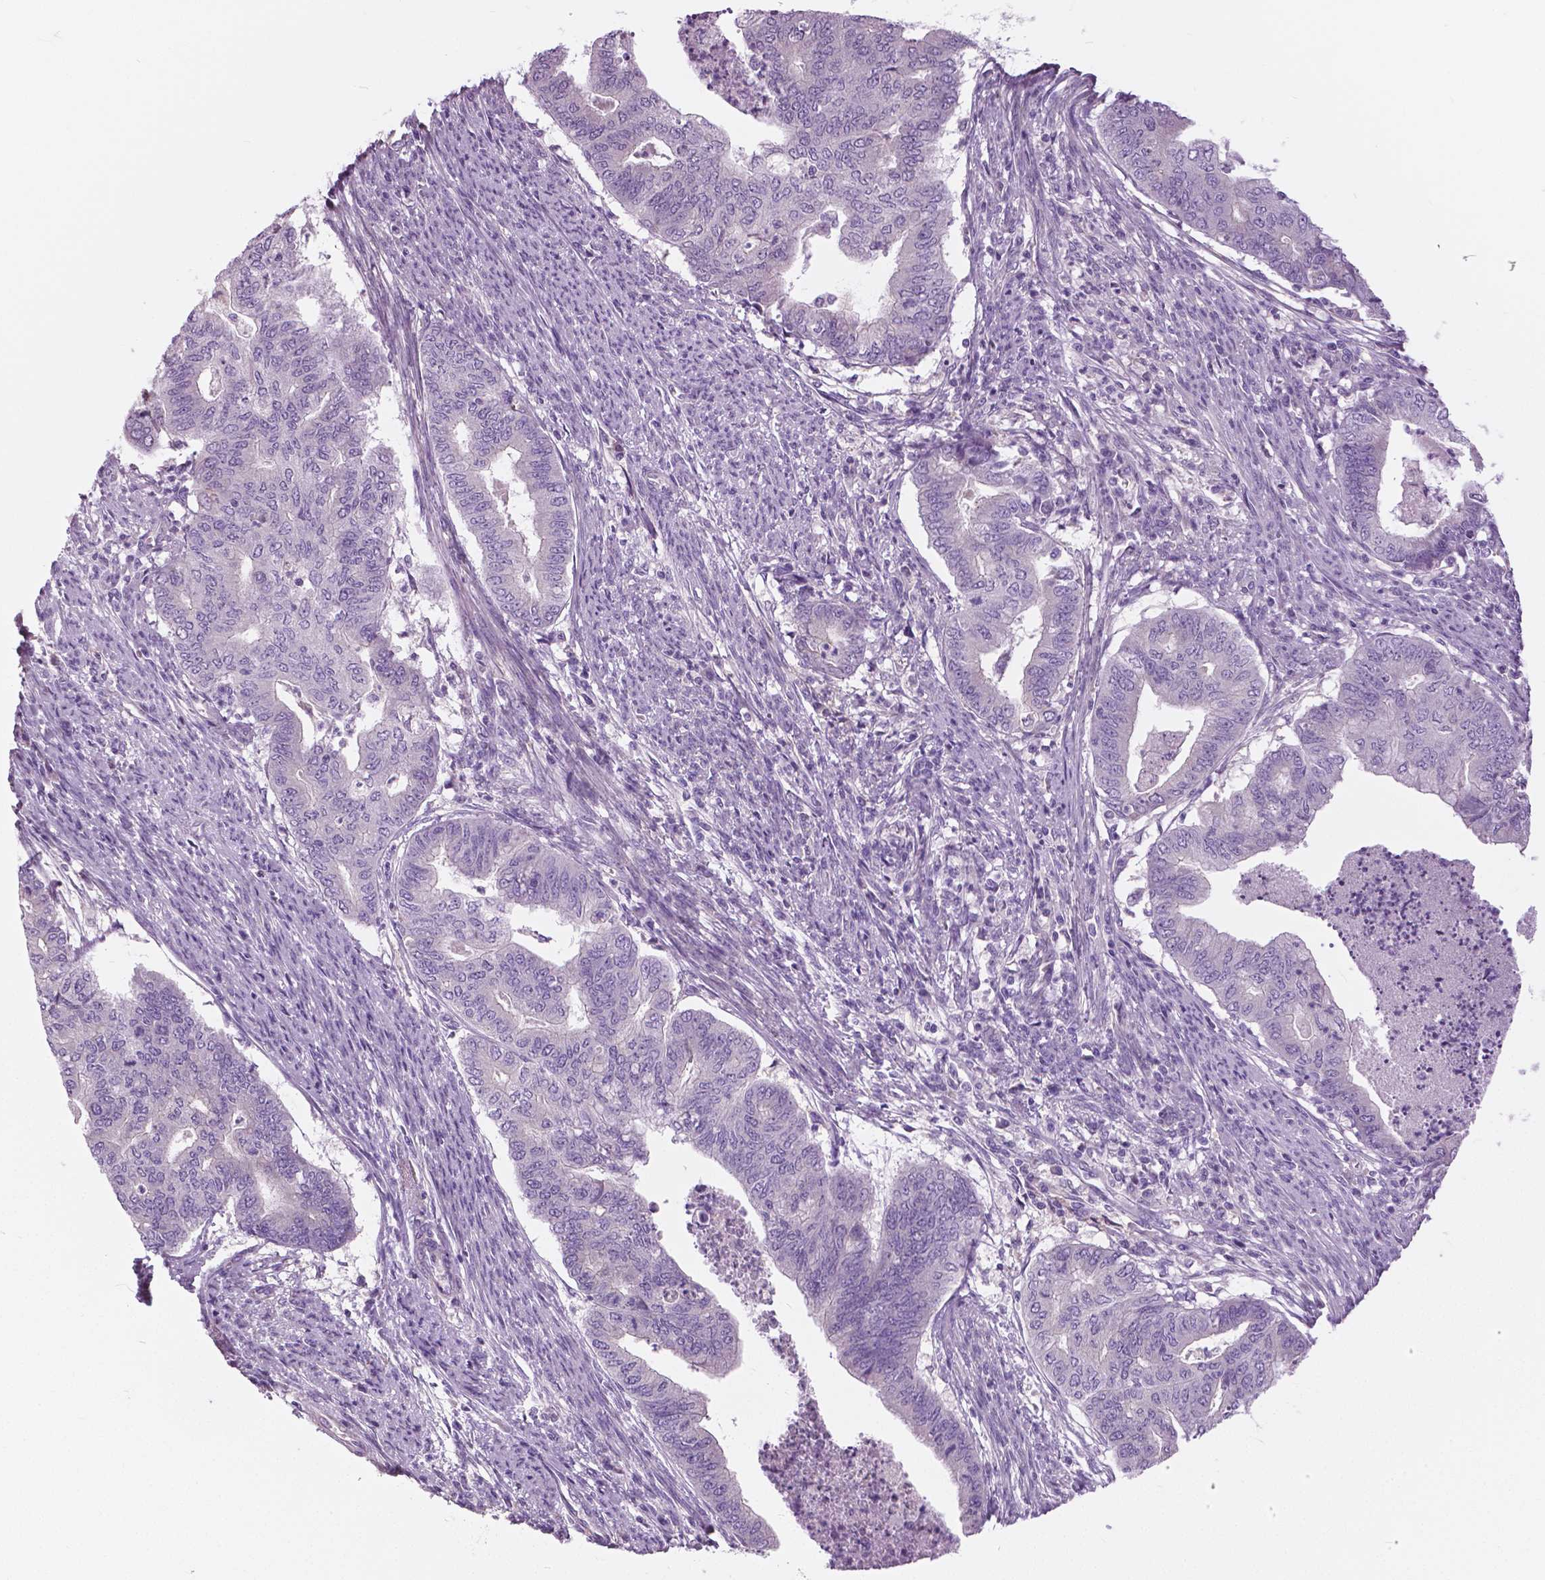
{"staining": {"intensity": "negative", "quantity": "none", "location": "none"}, "tissue": "endometrial cancer", "cell_type": "Tumor cells", "image_type": "cancer", "snomed": [{"axis": "morphology", "description": "Adenocarcinoma, NOS"}, {"axis": "topography", "description": "Endometrium"}], "caption": "Endometrial cancer was stained to show a protein in brown. There is no significant expression in tumor cells.", "gene": "SERPINI1", "patient": {"sex": "female", "age": 79}}